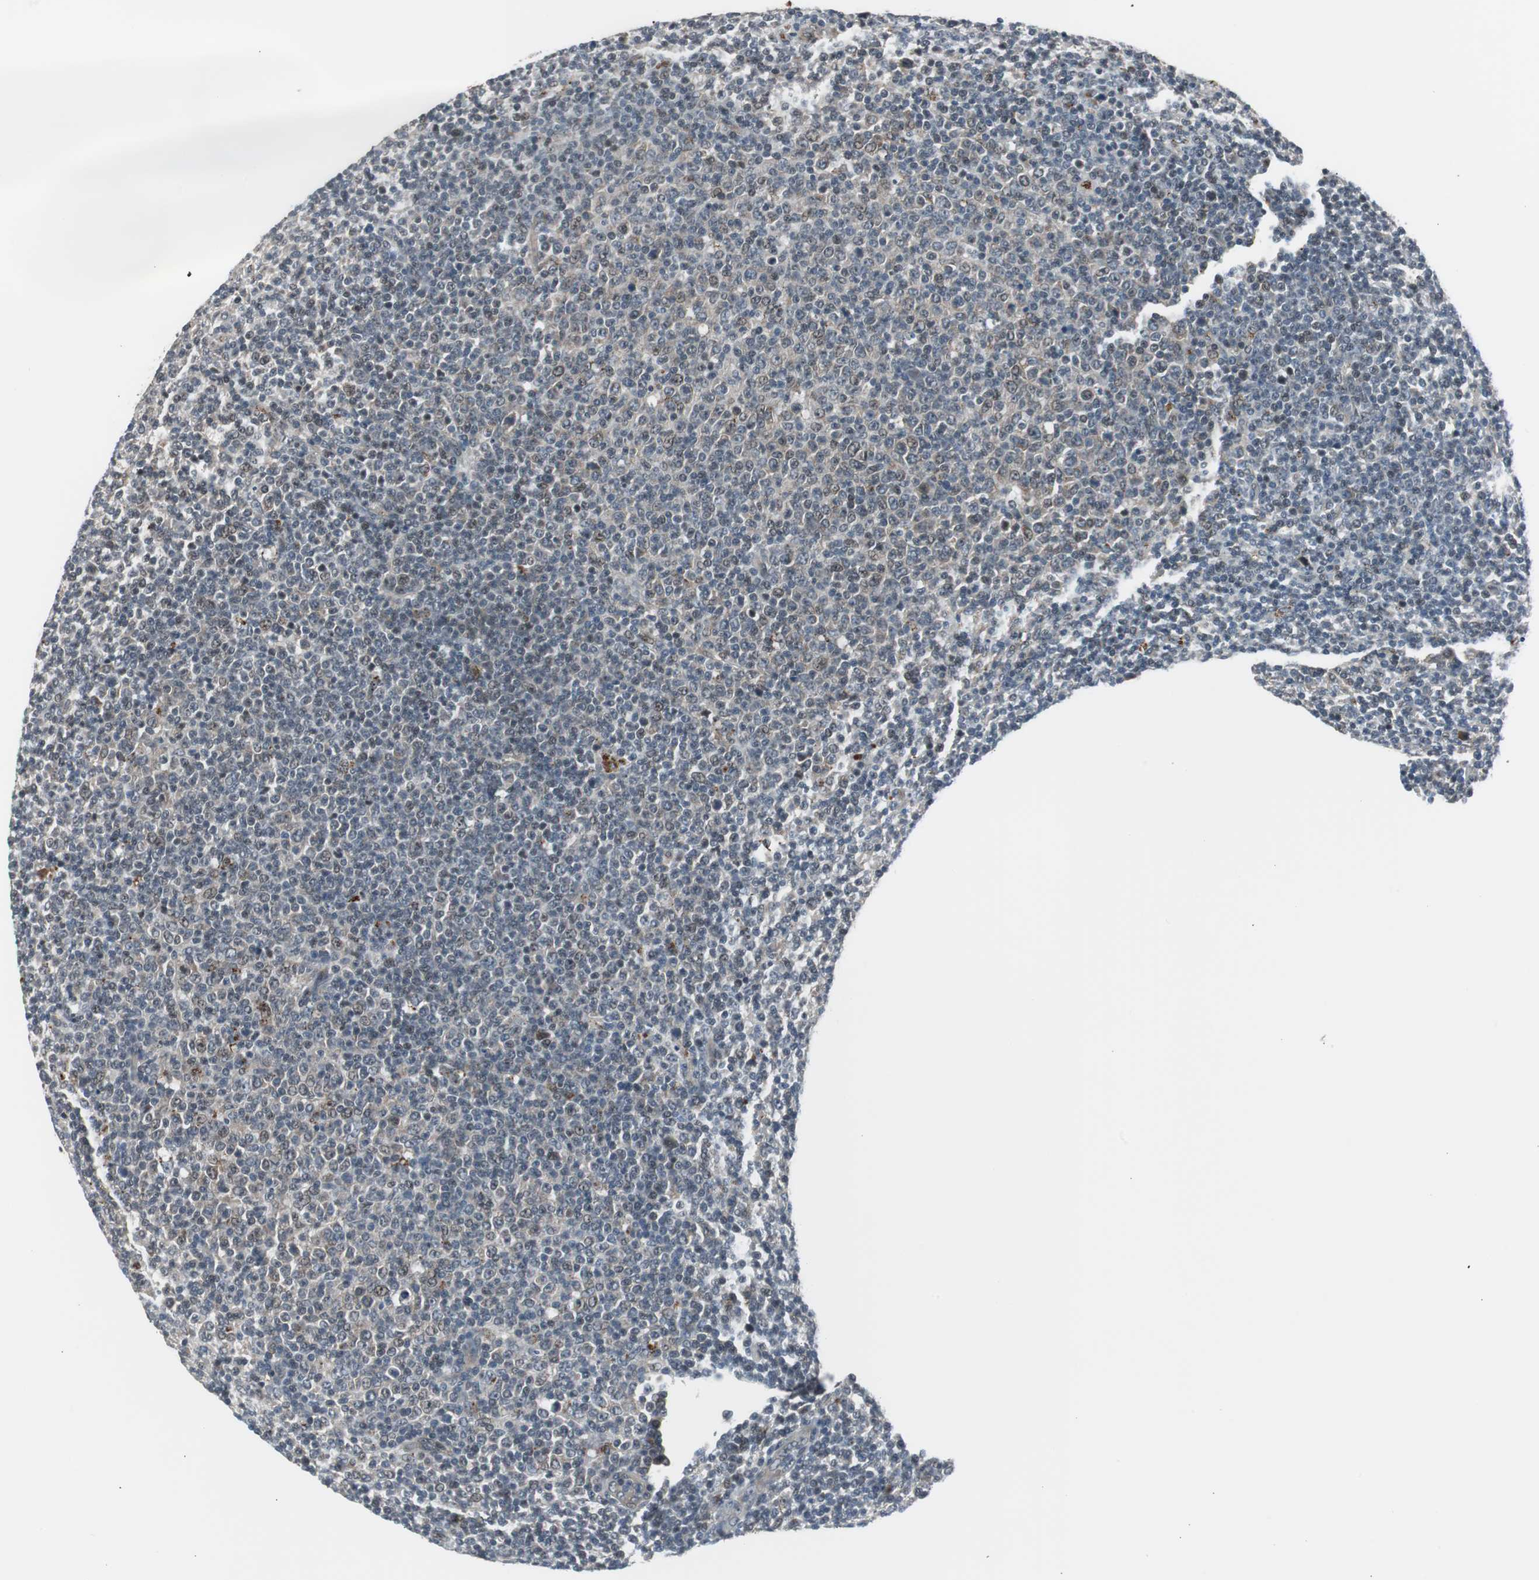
{"staining": {"intensity": "moderate", "quantity": "<25%", "location": "cytoplasmic/membranous,nuclear"}, "tissue": "lymphoma", "cell_type": "Tumor cells", "image_type": "cancer", "snomed": [{"axis": "morphology", "description": "Malignant lymphoma, non-Hodgkin's type, Low grade"}, {"axis": "topography", "description": "Lymph node"}], "caption": "Human lymphoma stained with a protein marker exhibits moderate staining in tumor cells.", "gene": "BOLA1", "patient": {"sex": "male", "age": 70}}